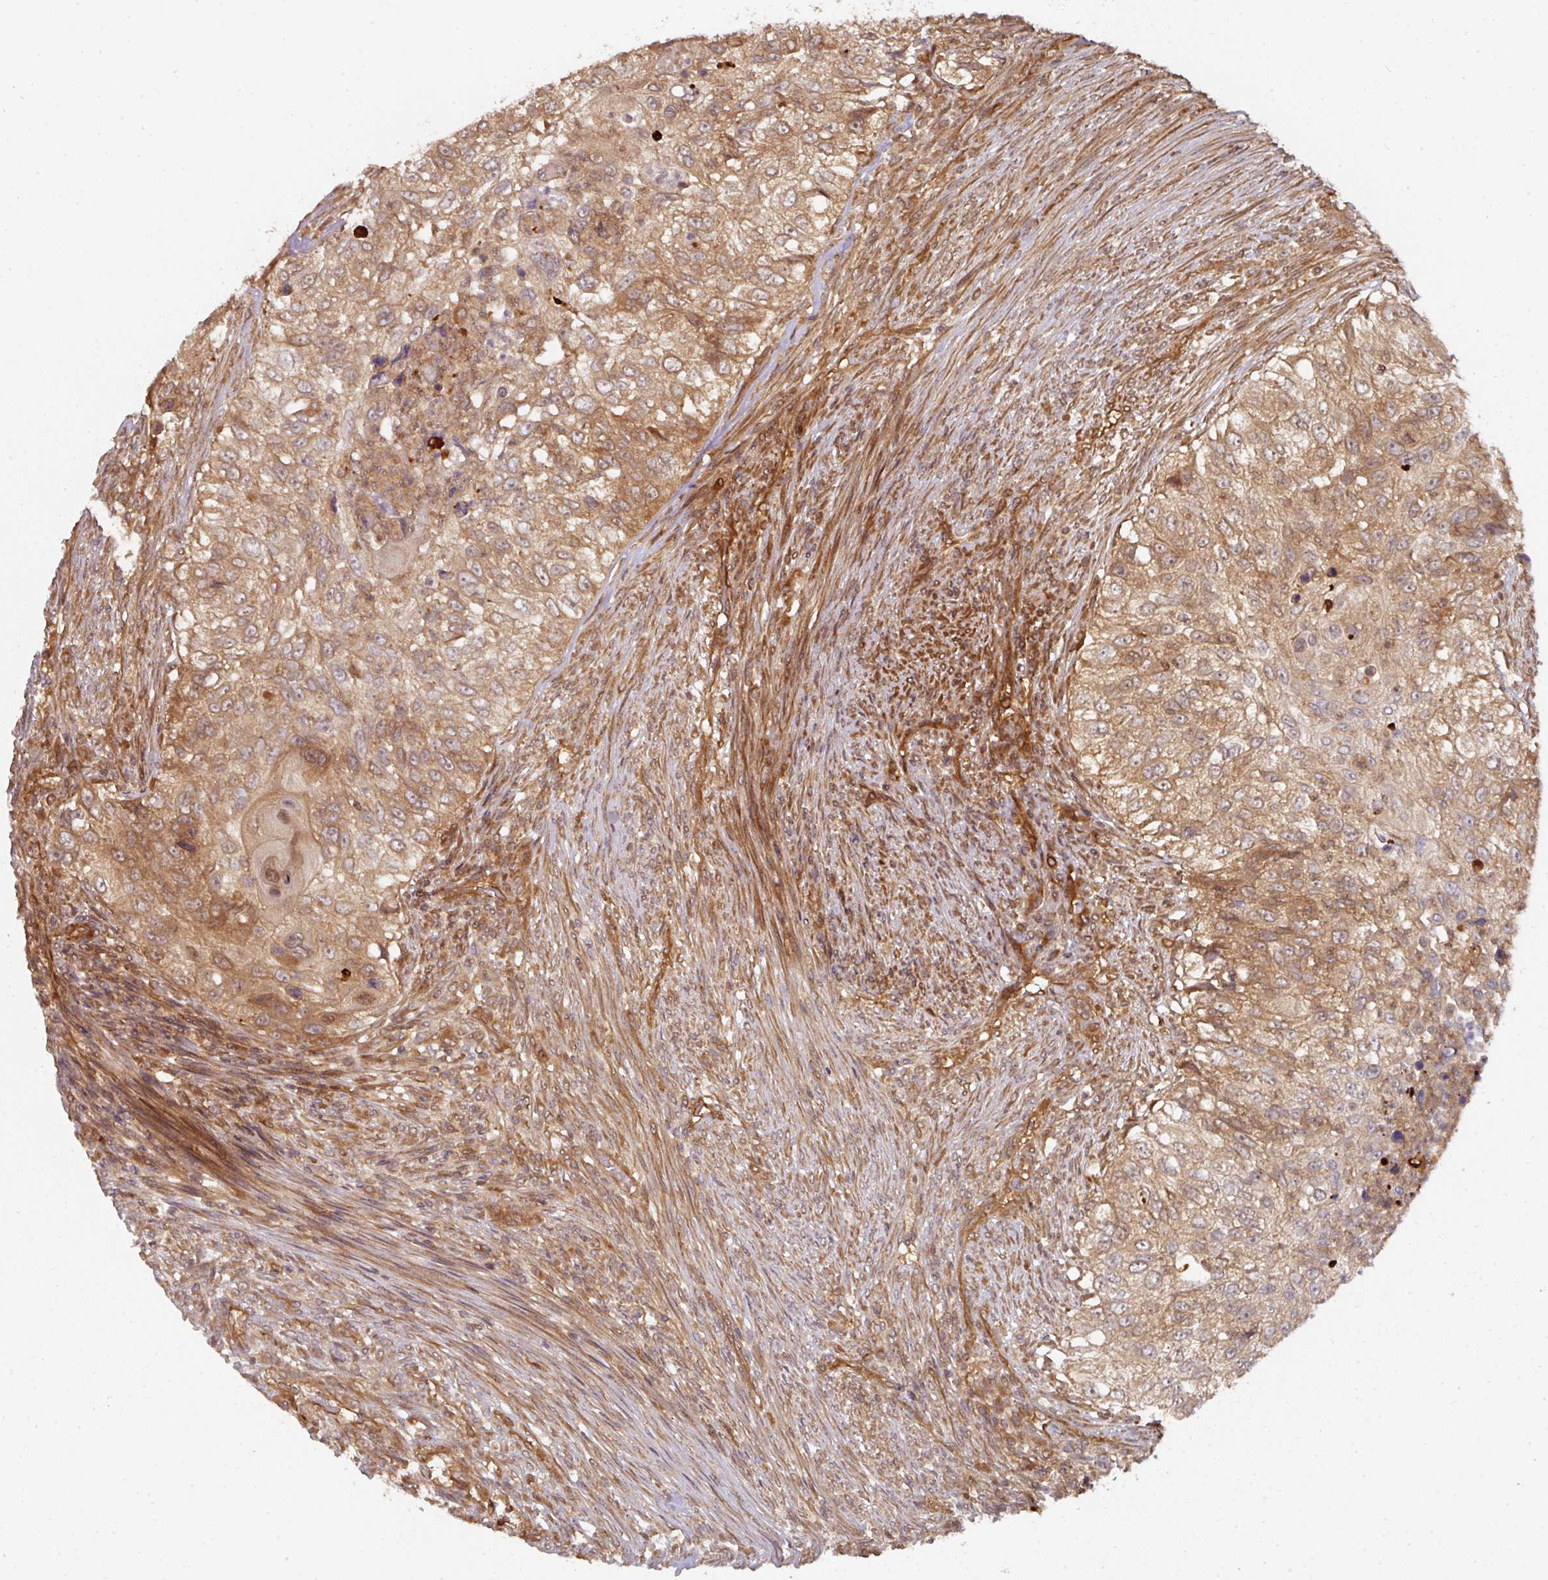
{"staining": {"intensity": "moderate", "quantity": ">75%", "location": "cytoplasmic/membranous"}, "tissue": "urothelial cancer", "cell_type": "Tumor cells", "image_type": "cancer", "snomed": [{"axis": "morphology", "description": "Urothelial carcinoma, High grade"}, {"axis": "topography", "description": "Urinary bladder"}], "caption": "Immunohistochemical staining of human urothelial carcinoma (high-grade) displays moderate cytoplasmic/membranous protein positivity in approximately >75% of tumor cells.", "gene": "EIF4EBP2", "patient": {"sex": "female", "age": 60}}